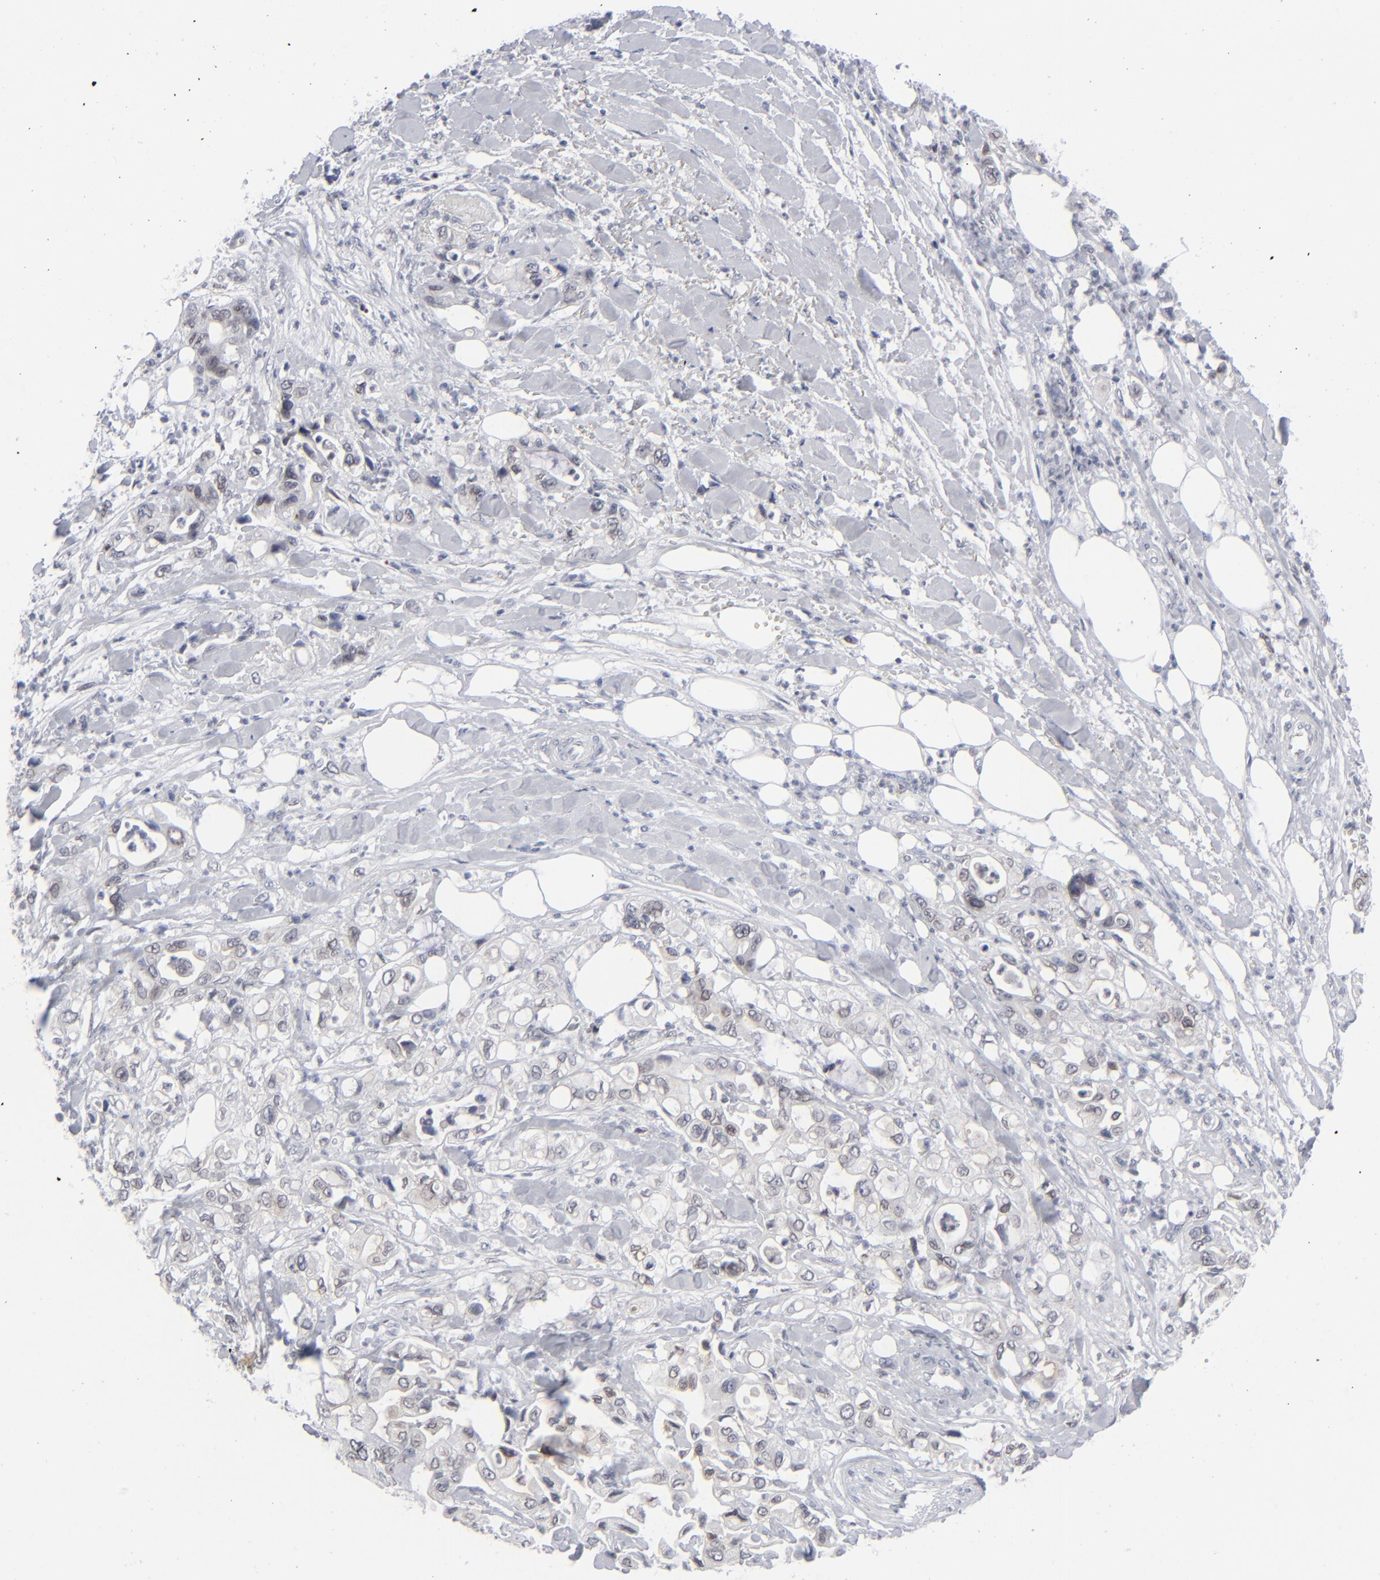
{"staining": {"intensity": "negative", "quantity": "none", "location": "none"}, "tissue": "pancreatic cancer", "cell_type": "Tumor cells", "image_type": "cancer", "snomed": [{"axis": "morphology", "description": "Adenocarcinoma, NOS"}, {"axis": "topography", "description": "Pancreas"}], "caption": "Protein analysis of pancreatic cancer (adenocarcinoma) reveals no significant positivity in tumor cells.", "gene": "NUP88", "patient": {"sex": "male", "age": 70}}